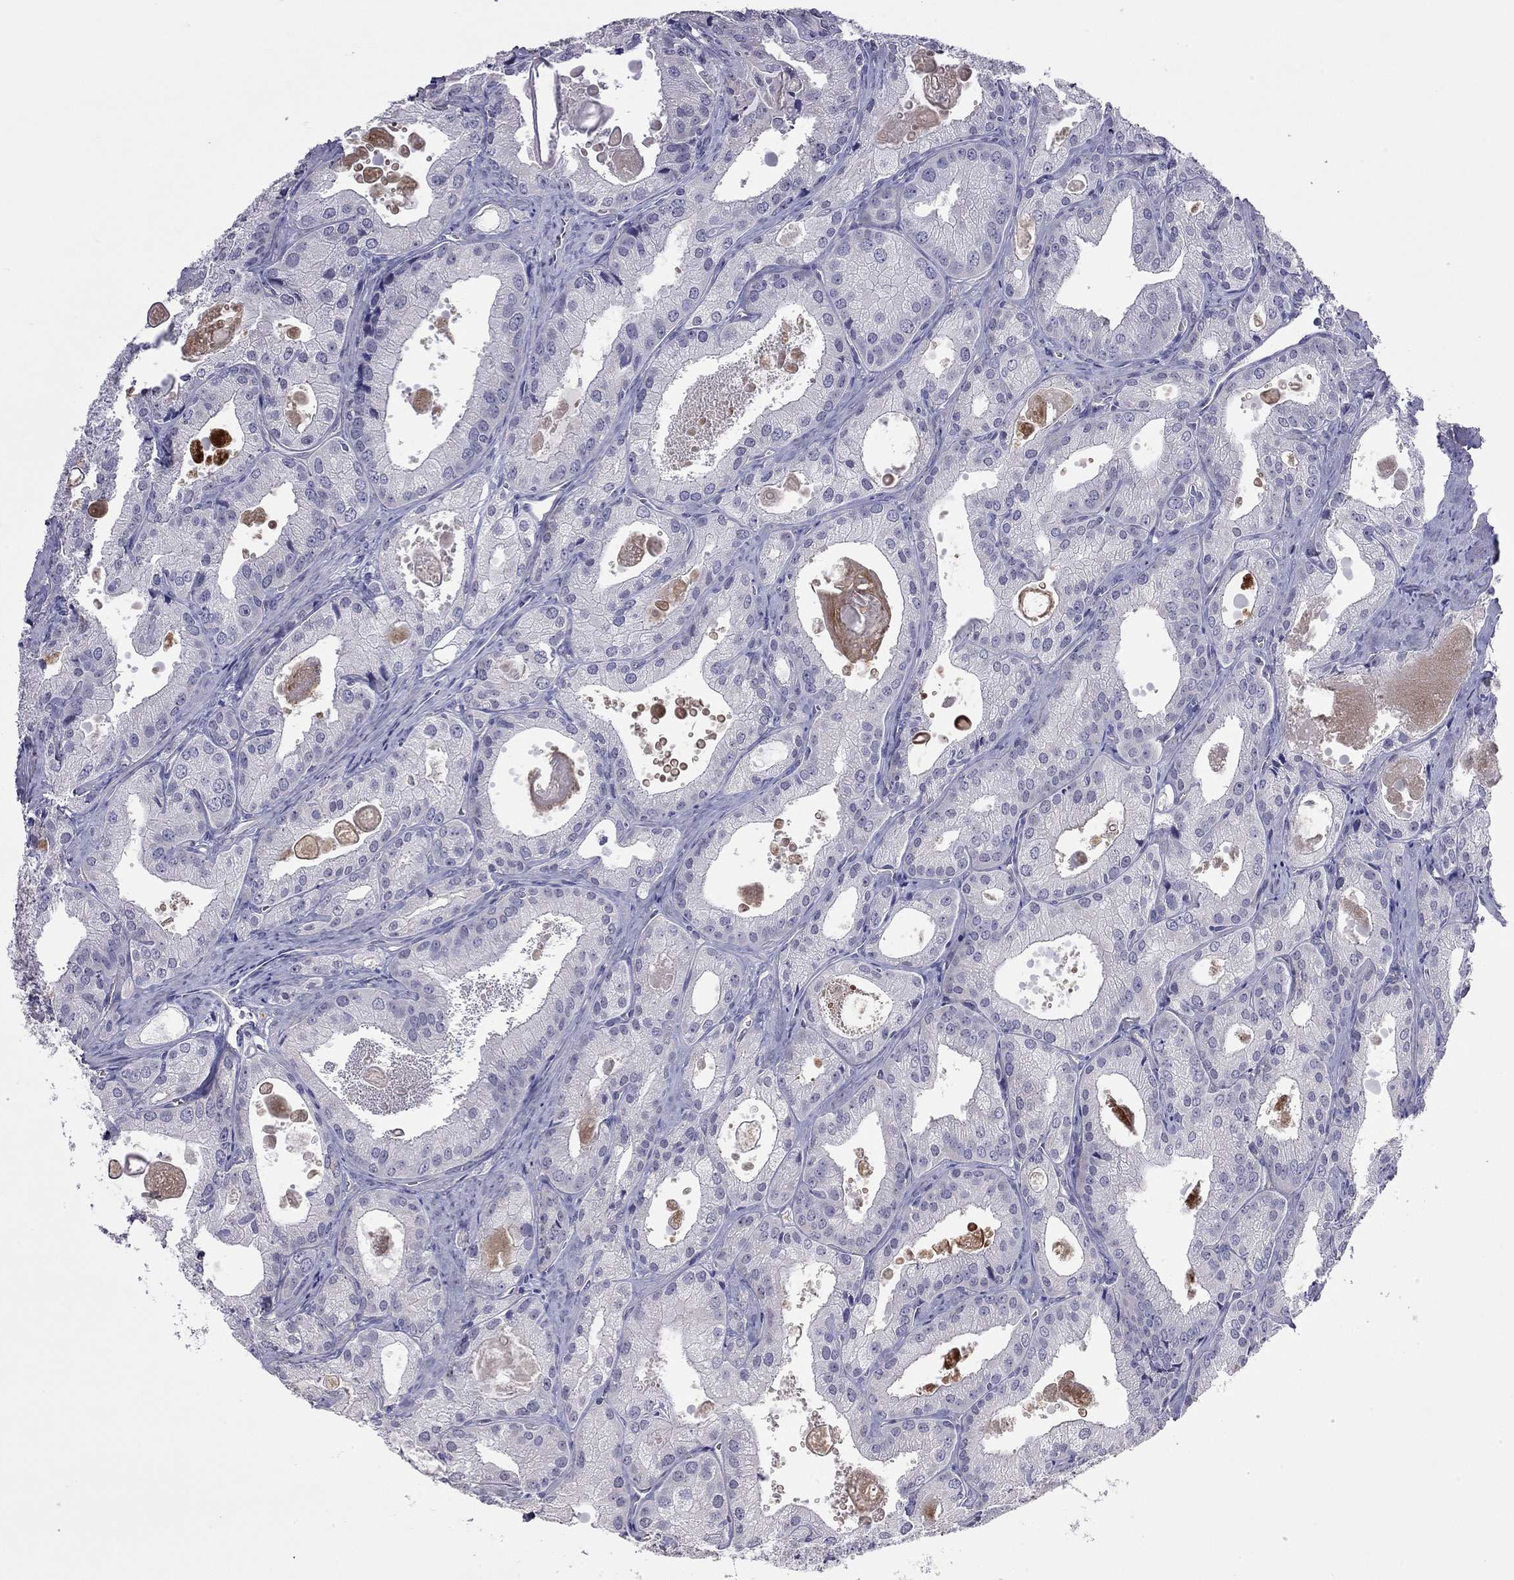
{"staining": {"intensity": "negative", "quantity": "none", "location": "none"}, "tissue": "prostate cancer", "cell_type": "Tumor cells", "image_type": "cancer", "snomed": [{"axis": "morphology", "description": "Adenocarcinoma, NOS"}, {"axis": "morphology", "description": "Adenocarcinoma, High grade"}, {"axis": "topography", "description": "Prostate"}], "caption": "This is an IHC image of human prostate cancer (adenocarcinoma). There is no expression in tumor cells.", "gene": "FEZ1", "patient": {"sex": "male", "age": 70}}